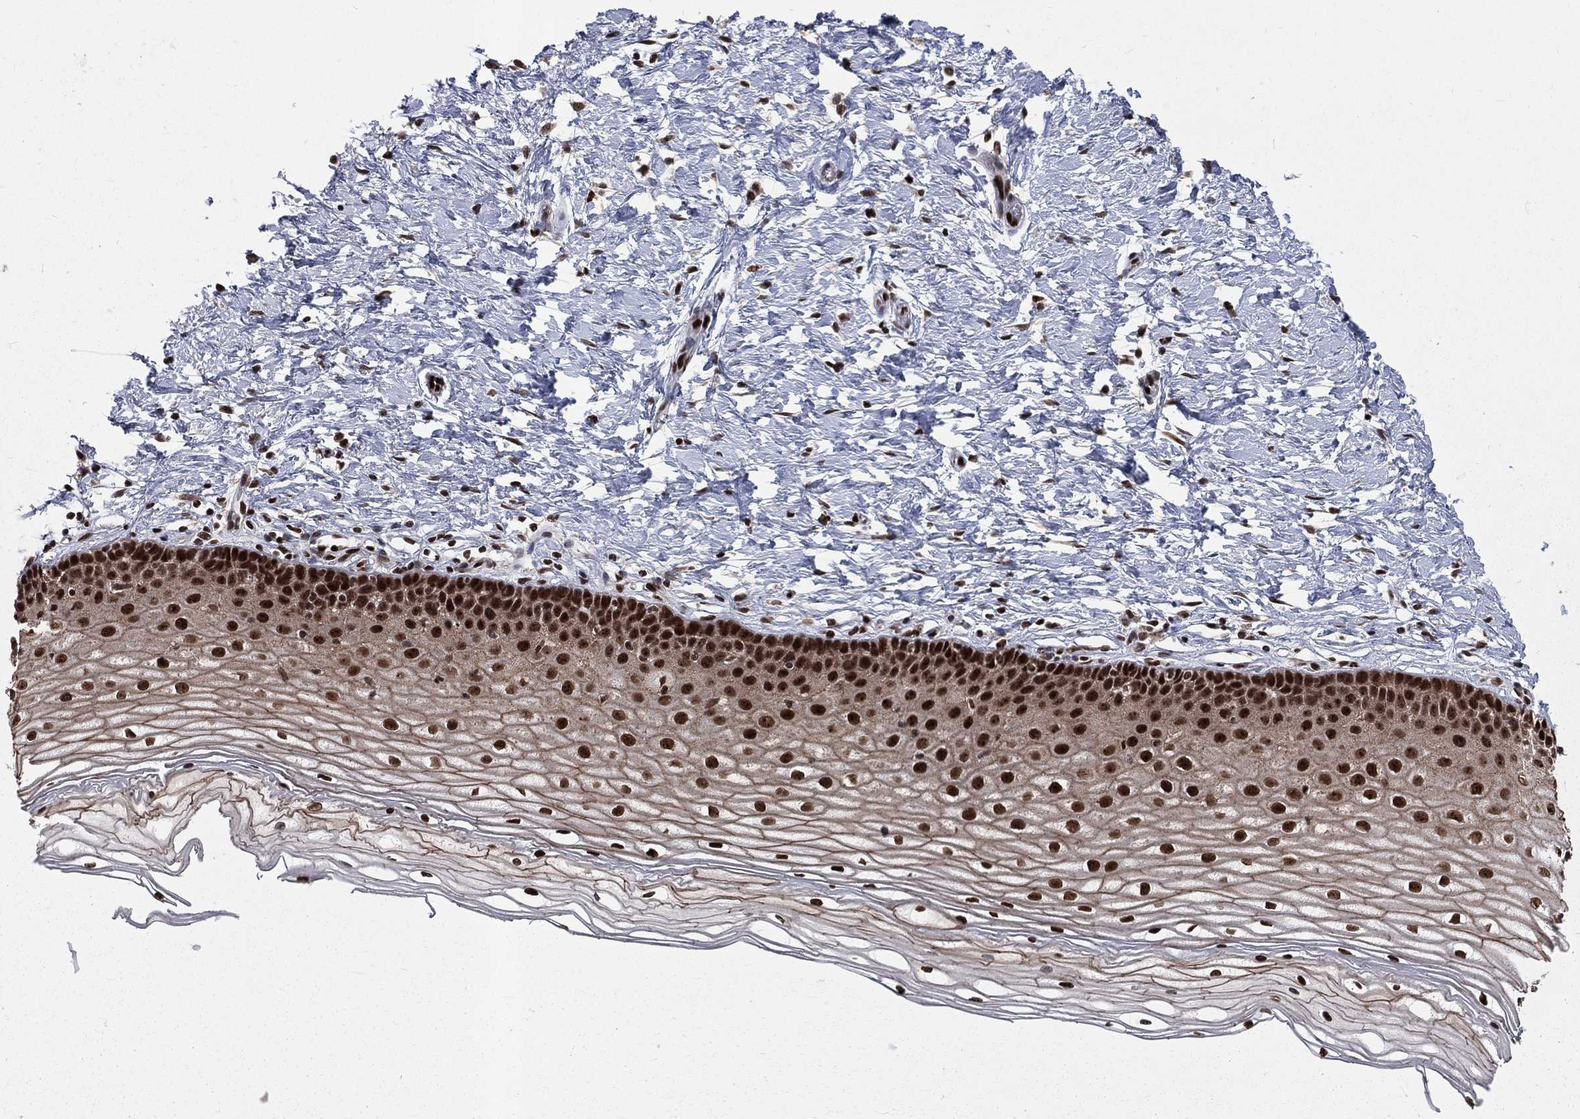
{"staining": {"intensity": "strong", "quantity": ">75%", "location": "nuclear"}, "tissue": "cervix", "cell_type": "Glandular cells", "image_type": "normal", "snomed": [{"axis": "morphology", "description": "Normal tissue, NOS"}, {"axis": "topography", "description": "Cervix"}], "caption": "Cervix stained with immunohistochemistry demonstrates strong nuclear positivity in approximately >75% of glandular cells. Nuclei are stained in blue.", "gene": "POLB", "patient": {"sex": "female", "age": 37}}